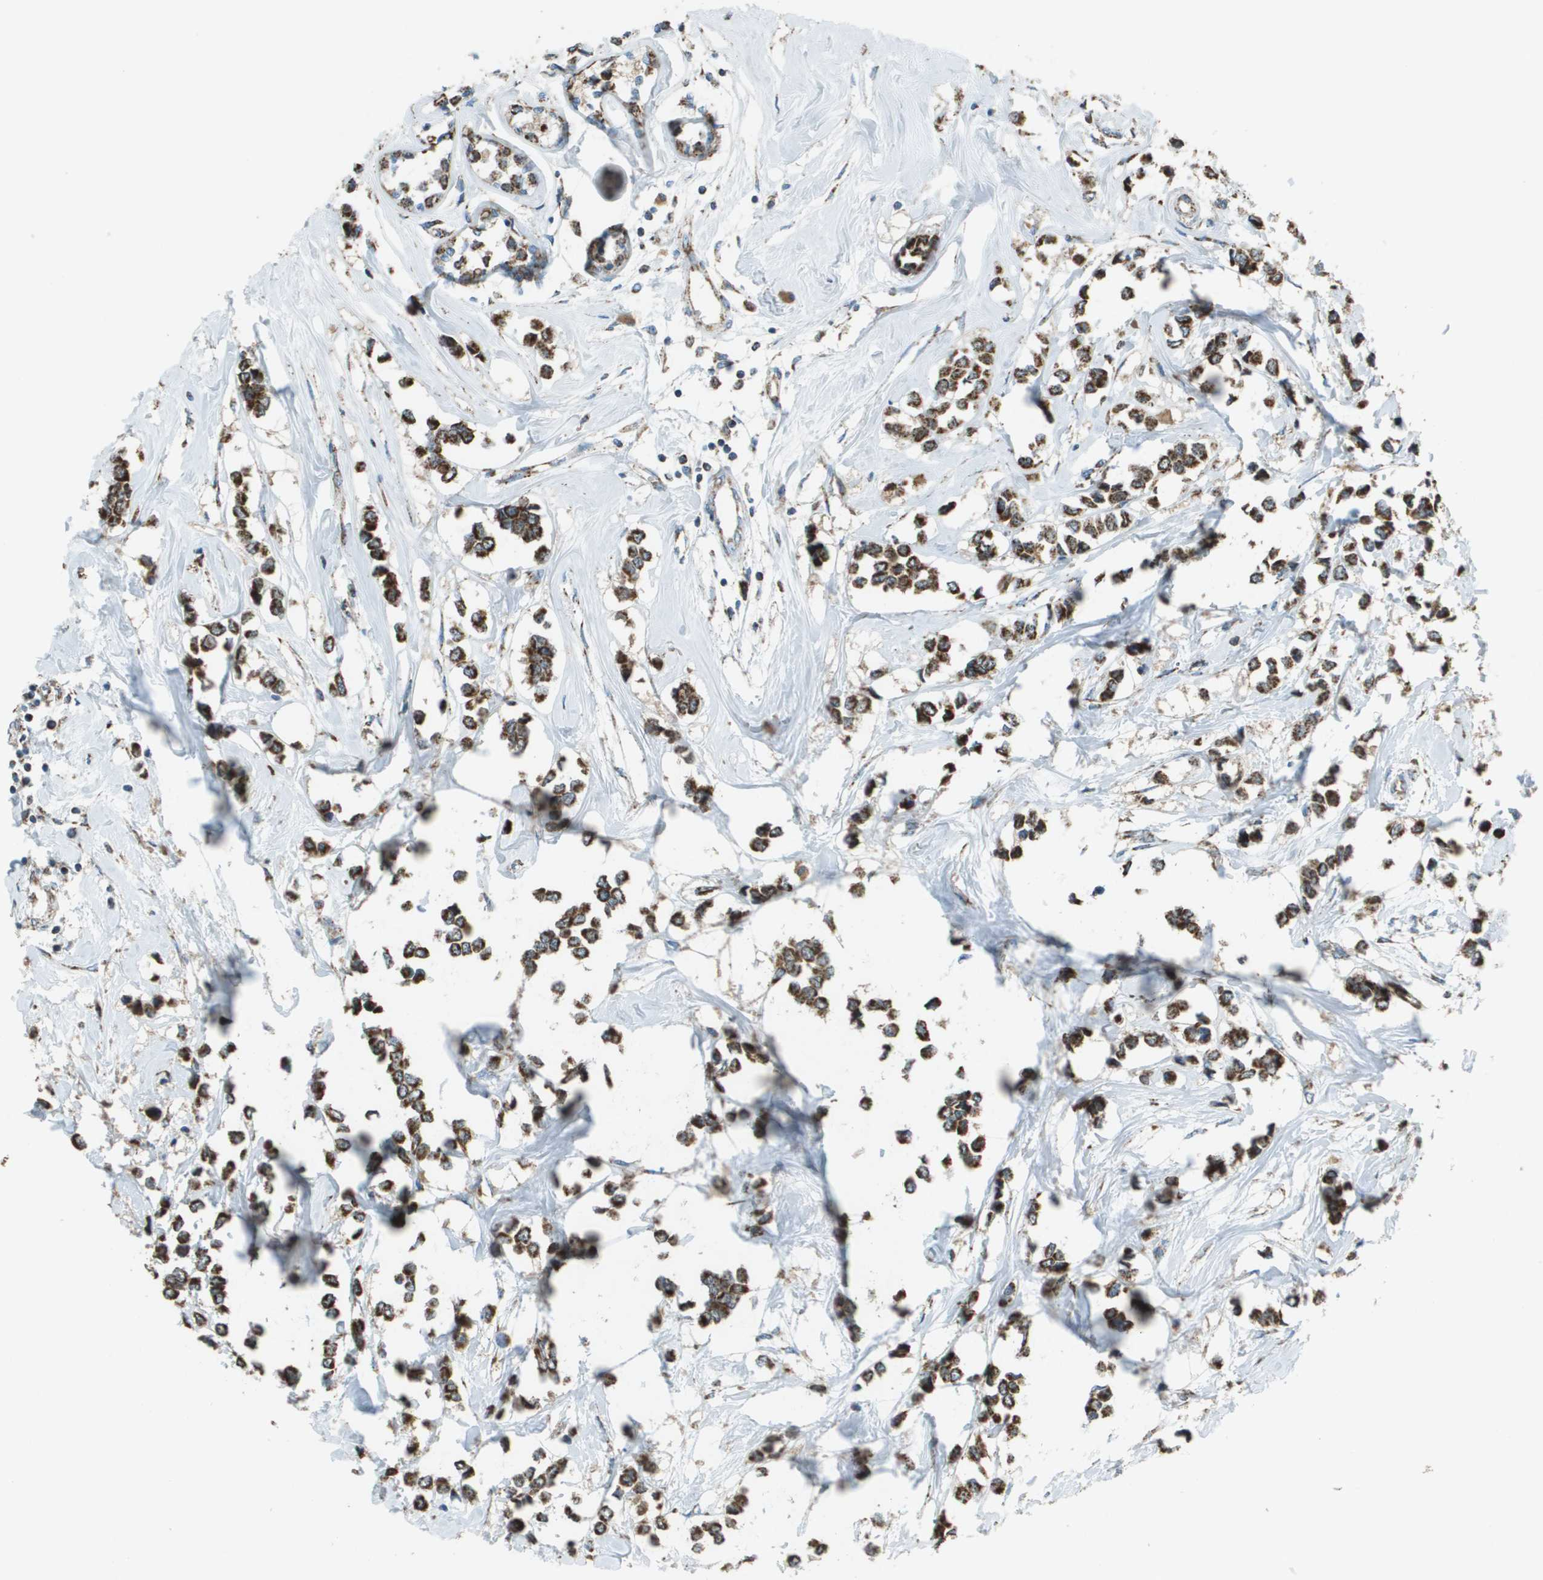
{"staining": {"intensity": "strong", "quantity": ">75%", "location": "cytoplasmic/membranous"}, "tissue": "breast cancer", "cell_type": "Tumor cells", "image_type": "cancer", "snomed": [{"axis": "morphology", "description": "Lobular carcinoma"}, {"axis": "topography", "description": "Breast"}], "caption": "Immunohistochemistry (IHC) of human breast lobular carcinoma demonstrates high levels of strong cytoplasmic/membranous staining in approximately >75% of tumor cells.", "gene": "FH", "patient": {"sex": "female", "age": 51}}